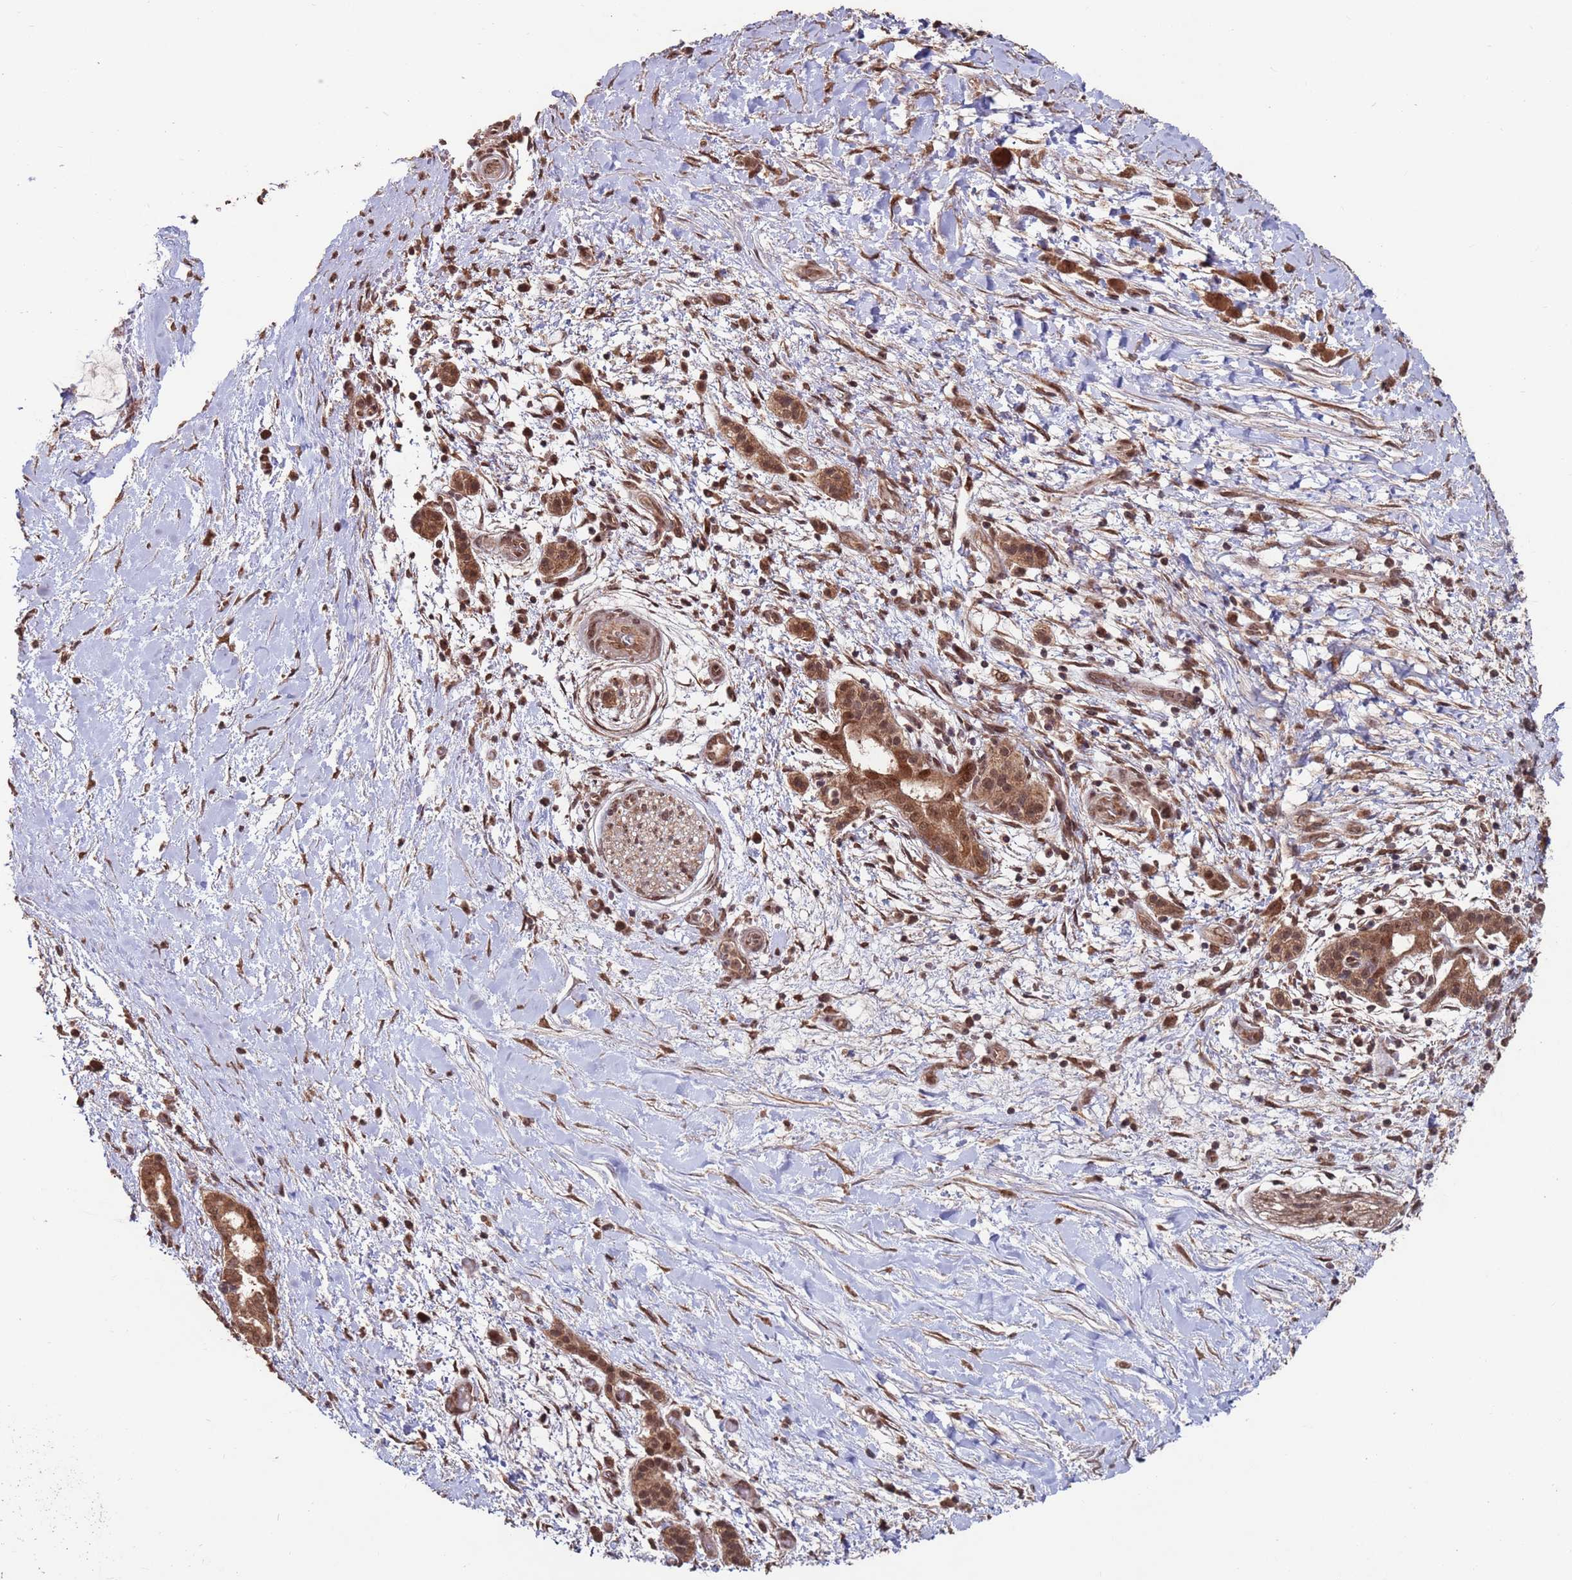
{"staining": {"intensity": "strong", "quantity": ">75%", "location": "cytoplasmic/membranous,nuclear"}, "tissue": "pancreatic cancer", "cell_type": "Tumor cells", "image_type": "cancer", "snomed": [{"axis": "morphology", "description": "Adenocarcinoma, NOS"}, {"axis": "topography", "description": "Pancreas"}], "caption": "The immunohistochemical stain shows strong cytoplasmic/membranous and nuclear expression in tumor cells of pancreatic cancer (adenocarcinoma) tissue.", "gene": "PRR7", "patient": {"sex": "male", "age": 68}}